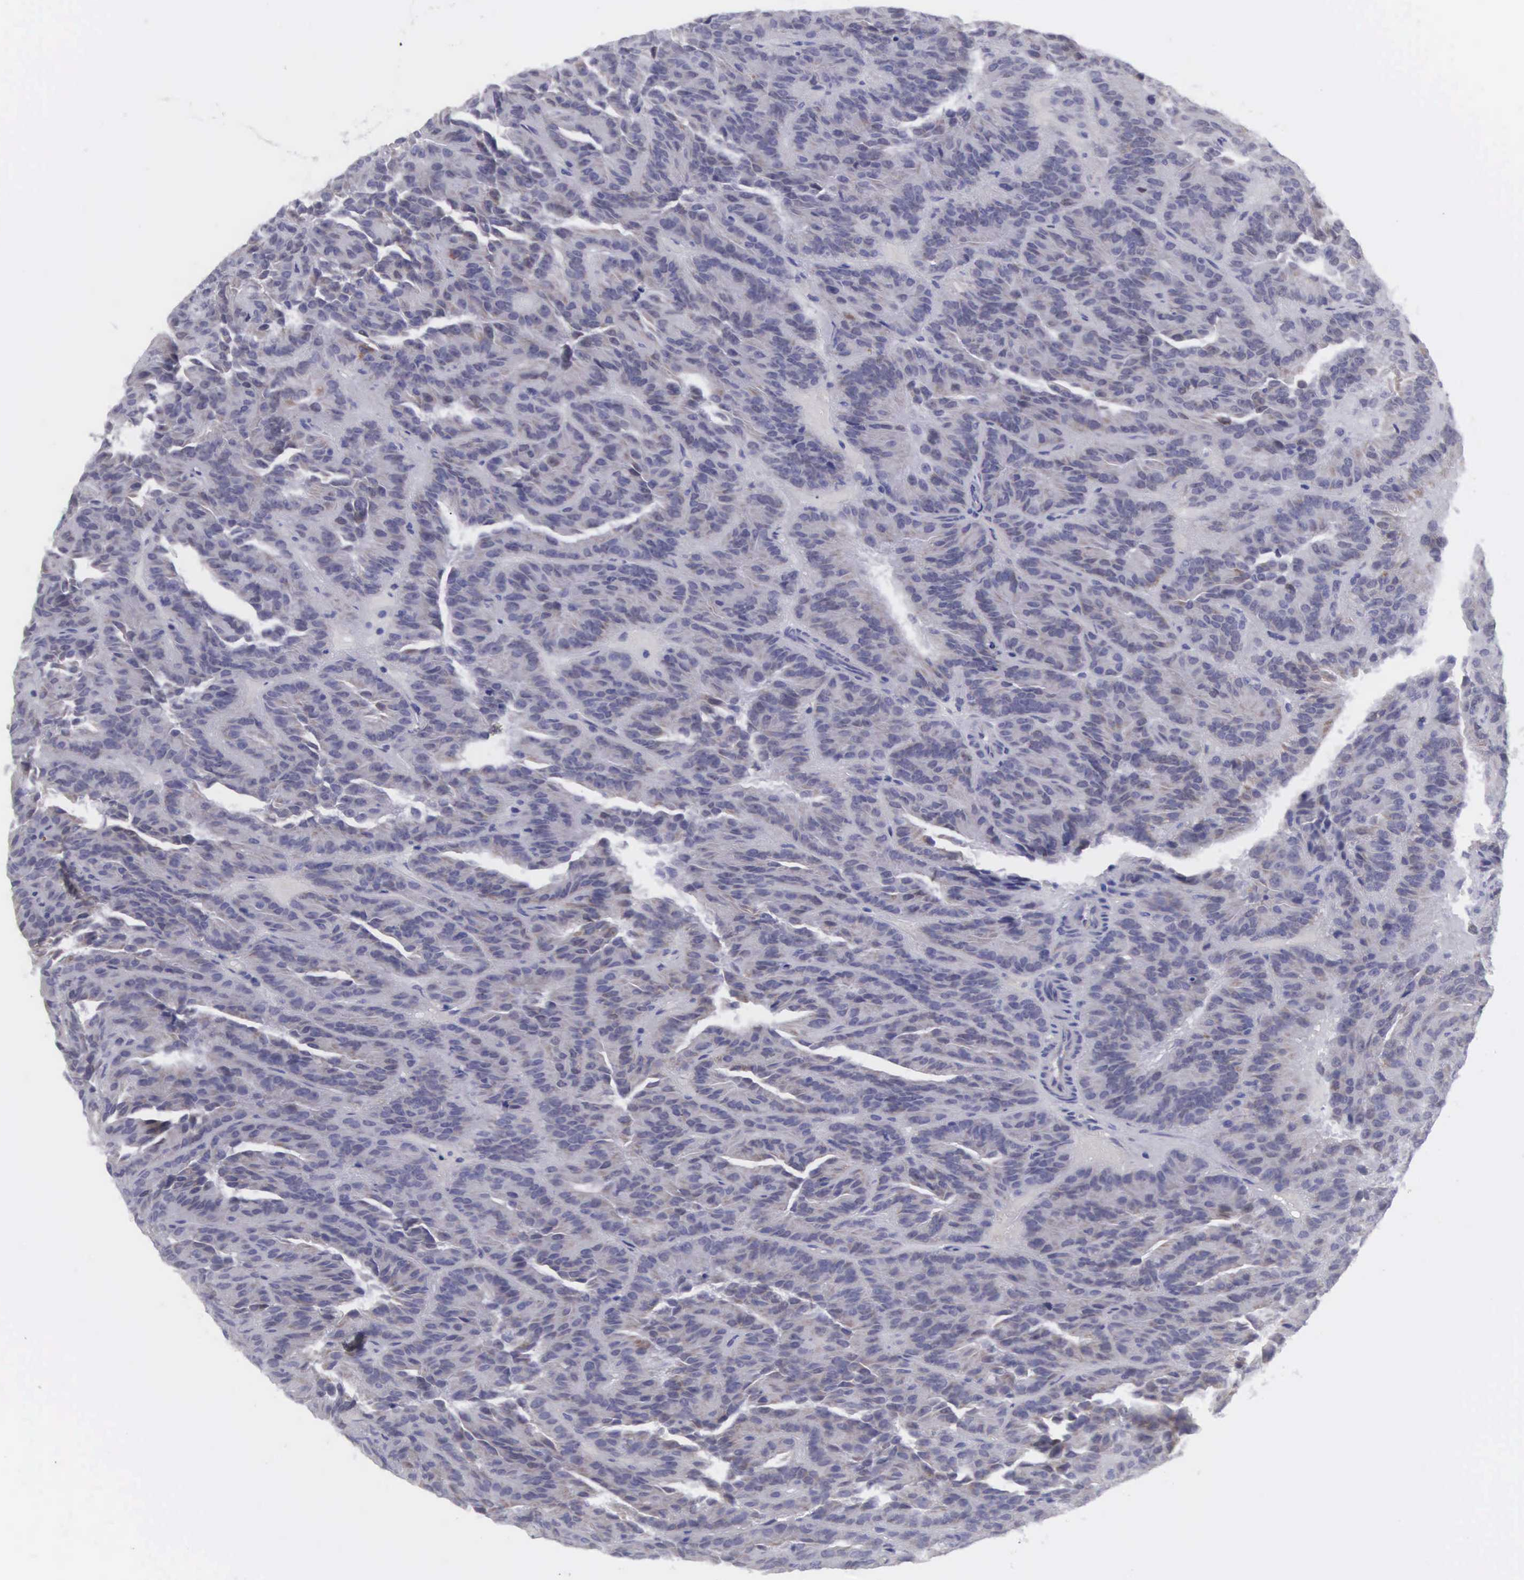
{"staining": {"intensity": "negative", "quantity": "none", "location": "none"}, "tissue": "renal cancer", "cell_type": "Tumor cells", "image_type": "cancer", "snomed": [{"axis": "morphology", "description": "Adenocarcinoma, NOS"}, {"axis": "topography", "description": "Kidney"}], "caption": "A high-resolution image shows immunohistochemistry staining of adenocarcinoma (renal), which displays no significant staining in tumor cells.", "gene": "SOX11", "patient": {"sex": "male", "age": 46}}